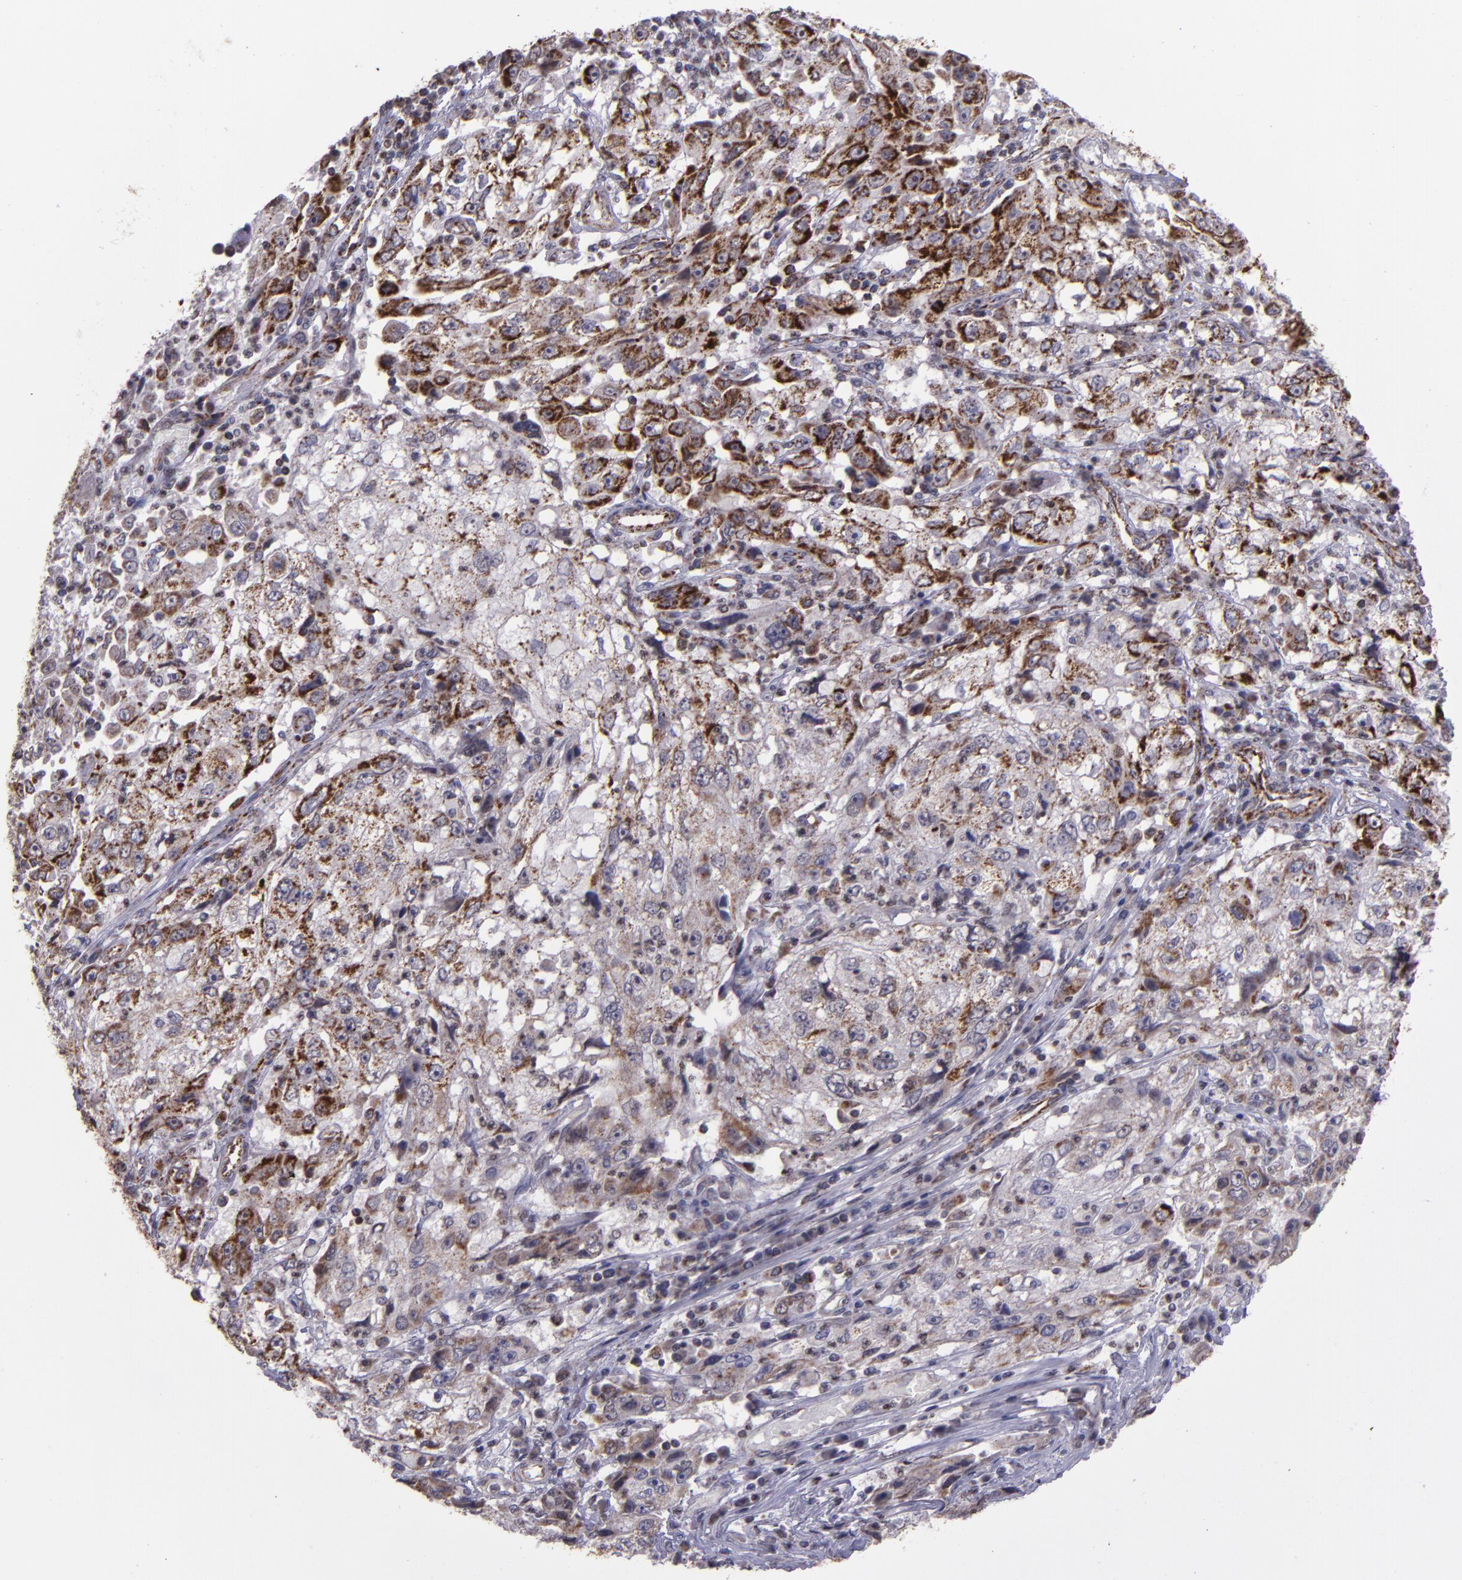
{"staining": {"intensity": "moderate", "quantity": ">75%", "location": "cytoplasmic/membranous"}, "tissue": "cervical cancer", "cell_type": "Tumor cells", "image_type": "cancer", "snomed": [{"axis": "morphology", "description": "Squamous cell carcinoma, NOS"}, {"axis": "topography", "description": "Cervix"}], "caption": "IHC staining of cervical cancer, which shows medium levels of moderate cytoplasmic/membranous positivity in about >75% of tumor cells indicating moderate cytoplasmic/membranous protein staining. The staining was performed using DAB (3,3'-diaminobenzidine) (brown) for protein detection and nuclei were counterstained in hematoxylin (blue).", "gene": "LONP1", "patient": {"sex": "female", "age": 36}}